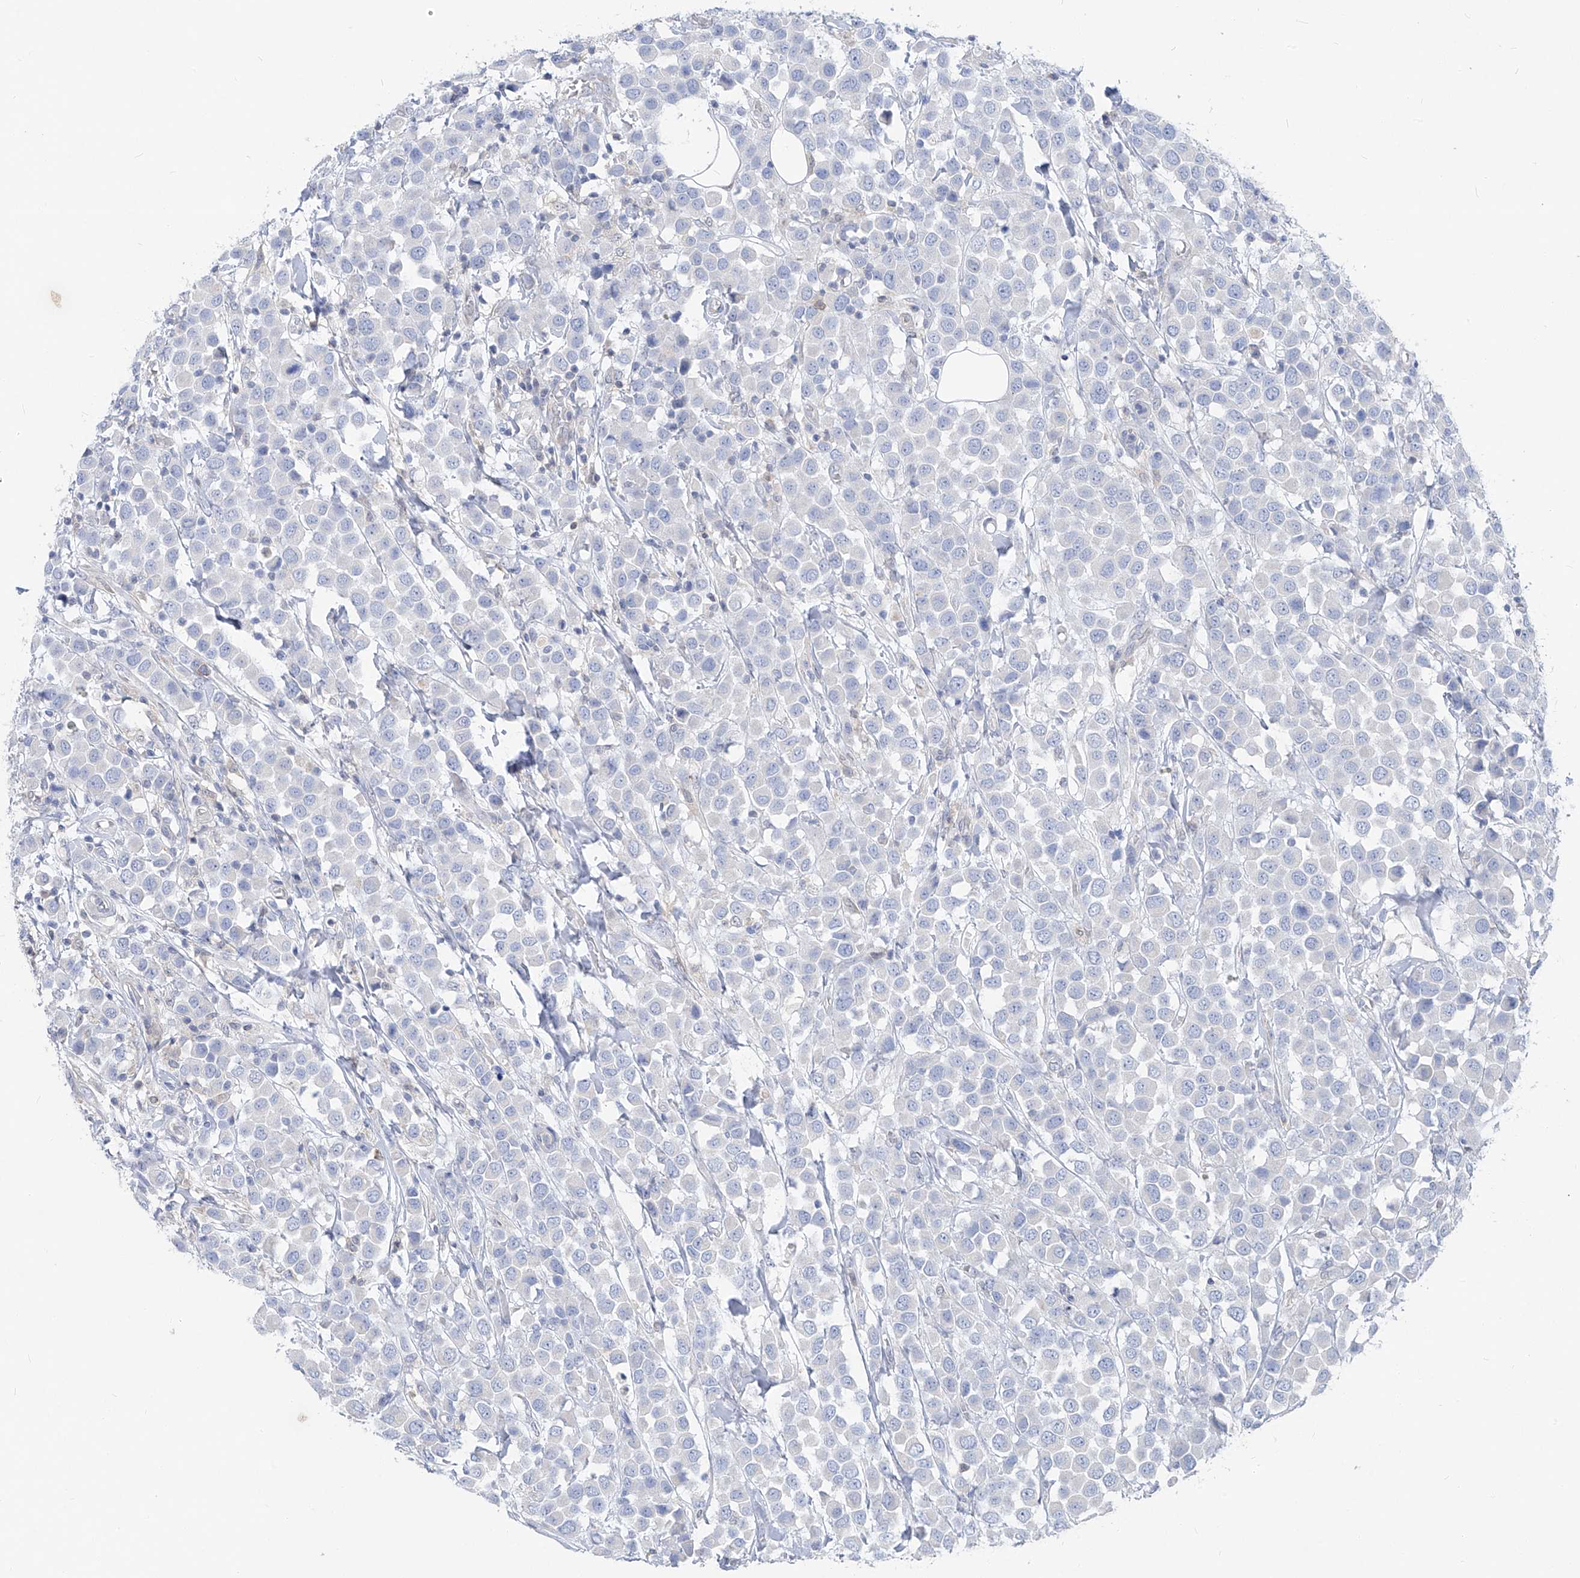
{"staining": {"intensity": "negative", "quantity": "none", "location": "none"}, "tissue": "breast cancer", "cell_type": "Tumor cells", "image_type": "cancer", "snomed": [{"axis": "morphology", "description": "Duct carcinoma"}, {"axis": "topography", "description": "Breast"}], "caption": "Immunohistochemistry of breast invasive ductal carcinoma demonstrates no expression in tumor cells.", "gene": "UFL1", "patient": {"sex": "female", "age": 61}}